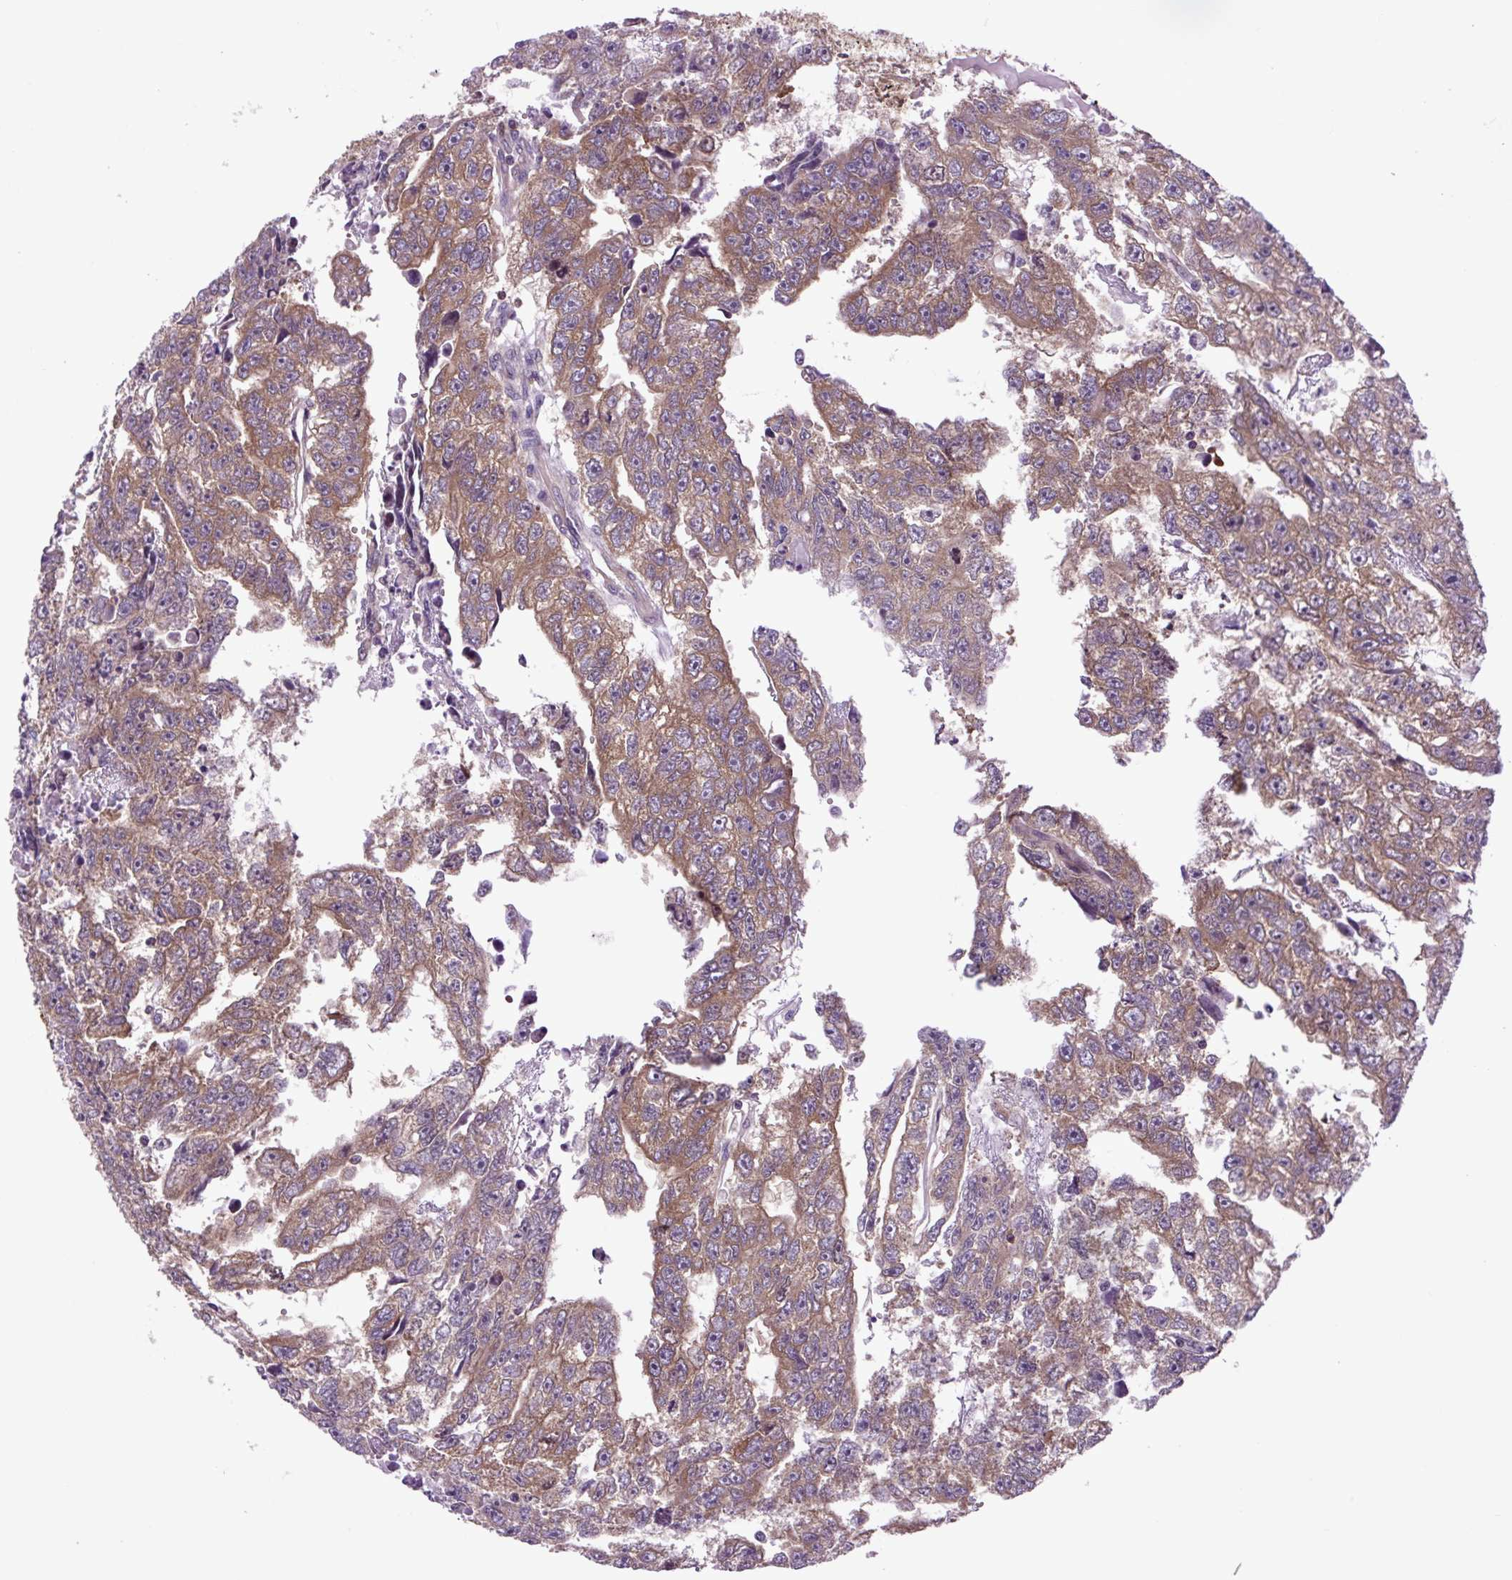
{"staining": {"intensity": "moderate", "quantity": ">75%", "location": "cytoplasmic/membranous"}, "tissue": "testis cancer", "cell_type": "Tumor cells", "image_type": "cancer", "snomed": [{"axis": "morphology", "description": "Carcinoma, Embryonal, NOS"}, {"axis": "topography", "description": "Testis"}], "caption": "Moderate cytoplasmic/membranous protein staining is appreciated in approximately >75% of tumor cells in testis cancer (embryonal carcinoma). Nuclei are stained in blue.", "gene": "PLCG1", "patient": {"sex": "male", "age": 20}}